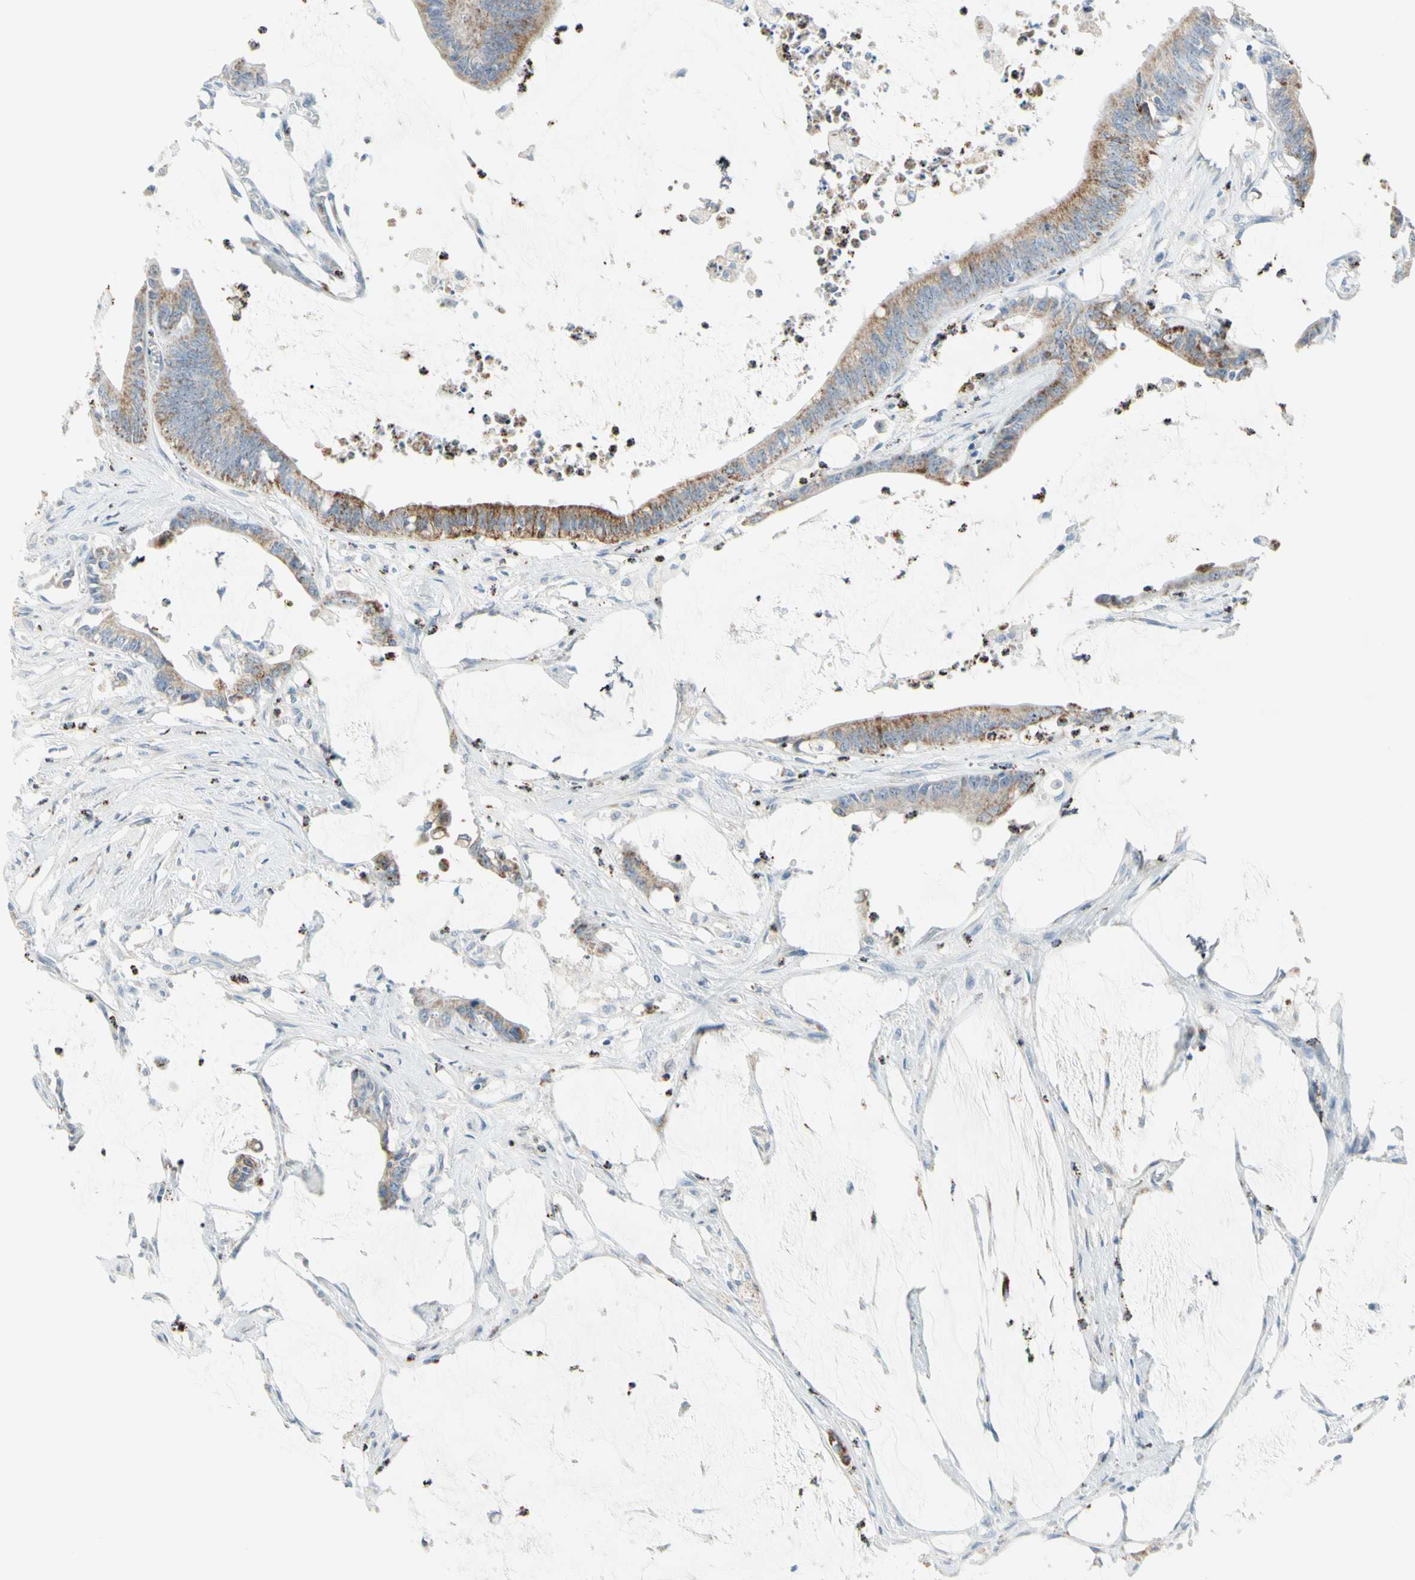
{"staining": {"intensity": "moderate", "quantity": "25%-75%", "location": "cytoplasmic/membranous"}, "tissue": "colorectal cancer", "cell_type": "Tumor cells", "image_type": "cancer", "snomed": [{"axis": "morphology", "description": "Adenocarcinoma, NOS"}, {"axis": "topography", "description": "Rectum"}], "caption": "Moderate cytoplasmic/membranous staining is identified in about 25%-75% of tumor cells in colorectal cancer (adenocarcinoma).", "gene": "CYSLTR1", "patient": {"sex": "female", "age": 66}}